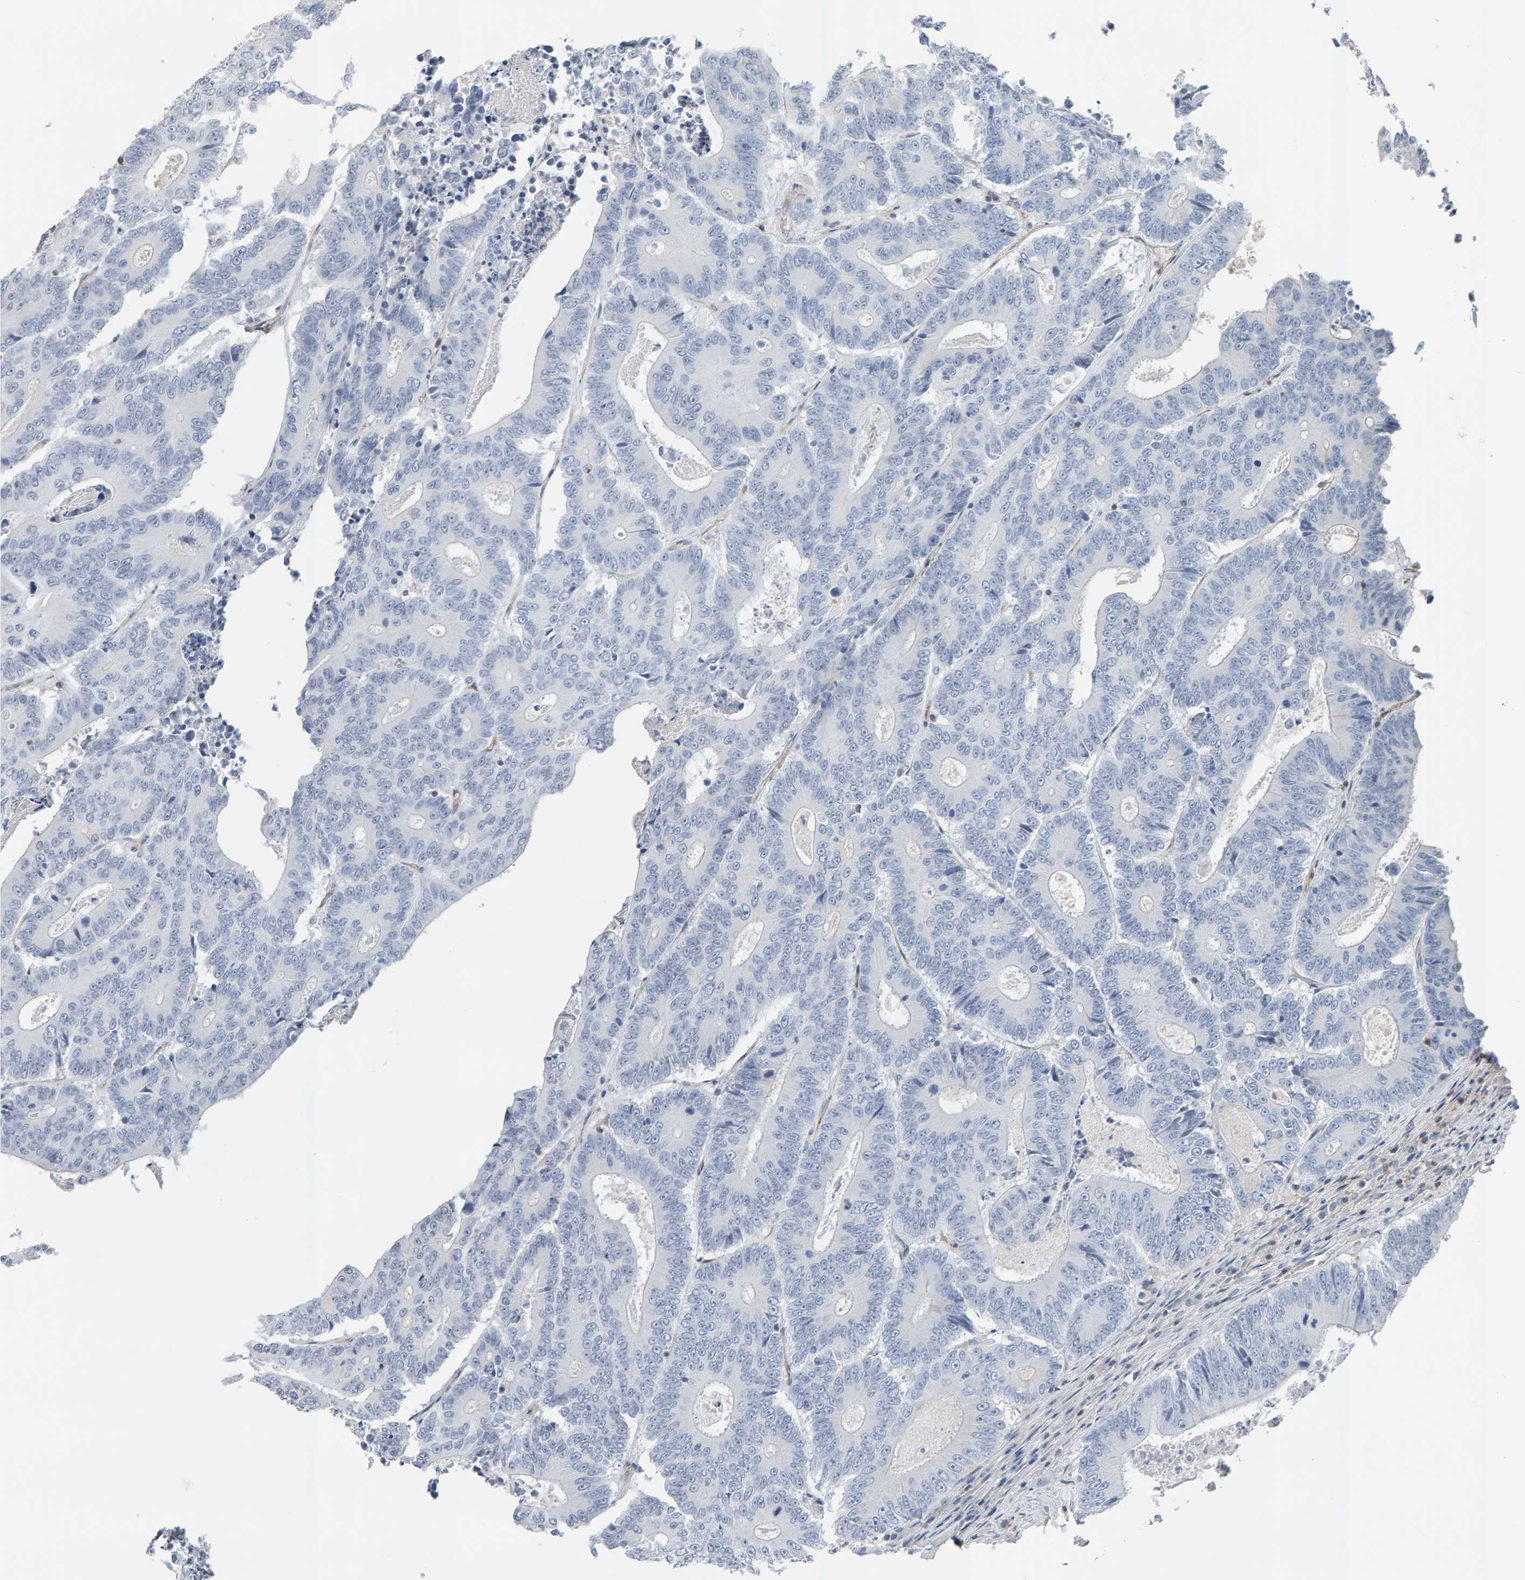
{"staining": {"intensity": "negative", "quantity": "none", "location": "none"}, "tissue": "colorectal cancer", "cell_type": "Tumor cells", "image_type": "cancer", "snomed": [{"axis": "morphology", "description": "Adenocarcinoma, NOS"}, {"axis": "topography", "description": "Colon"}], "caption": "DAB immunohistochemical staining of adenocarcinoma (colorectal) displays no significant positivity in tumor cells. (Brightfield microscopy of DAB (3,3'-diaminobenzidine) IHC at high magnification).", "gene": "FYN", "patient": {"sex": "male", "age": 83}}